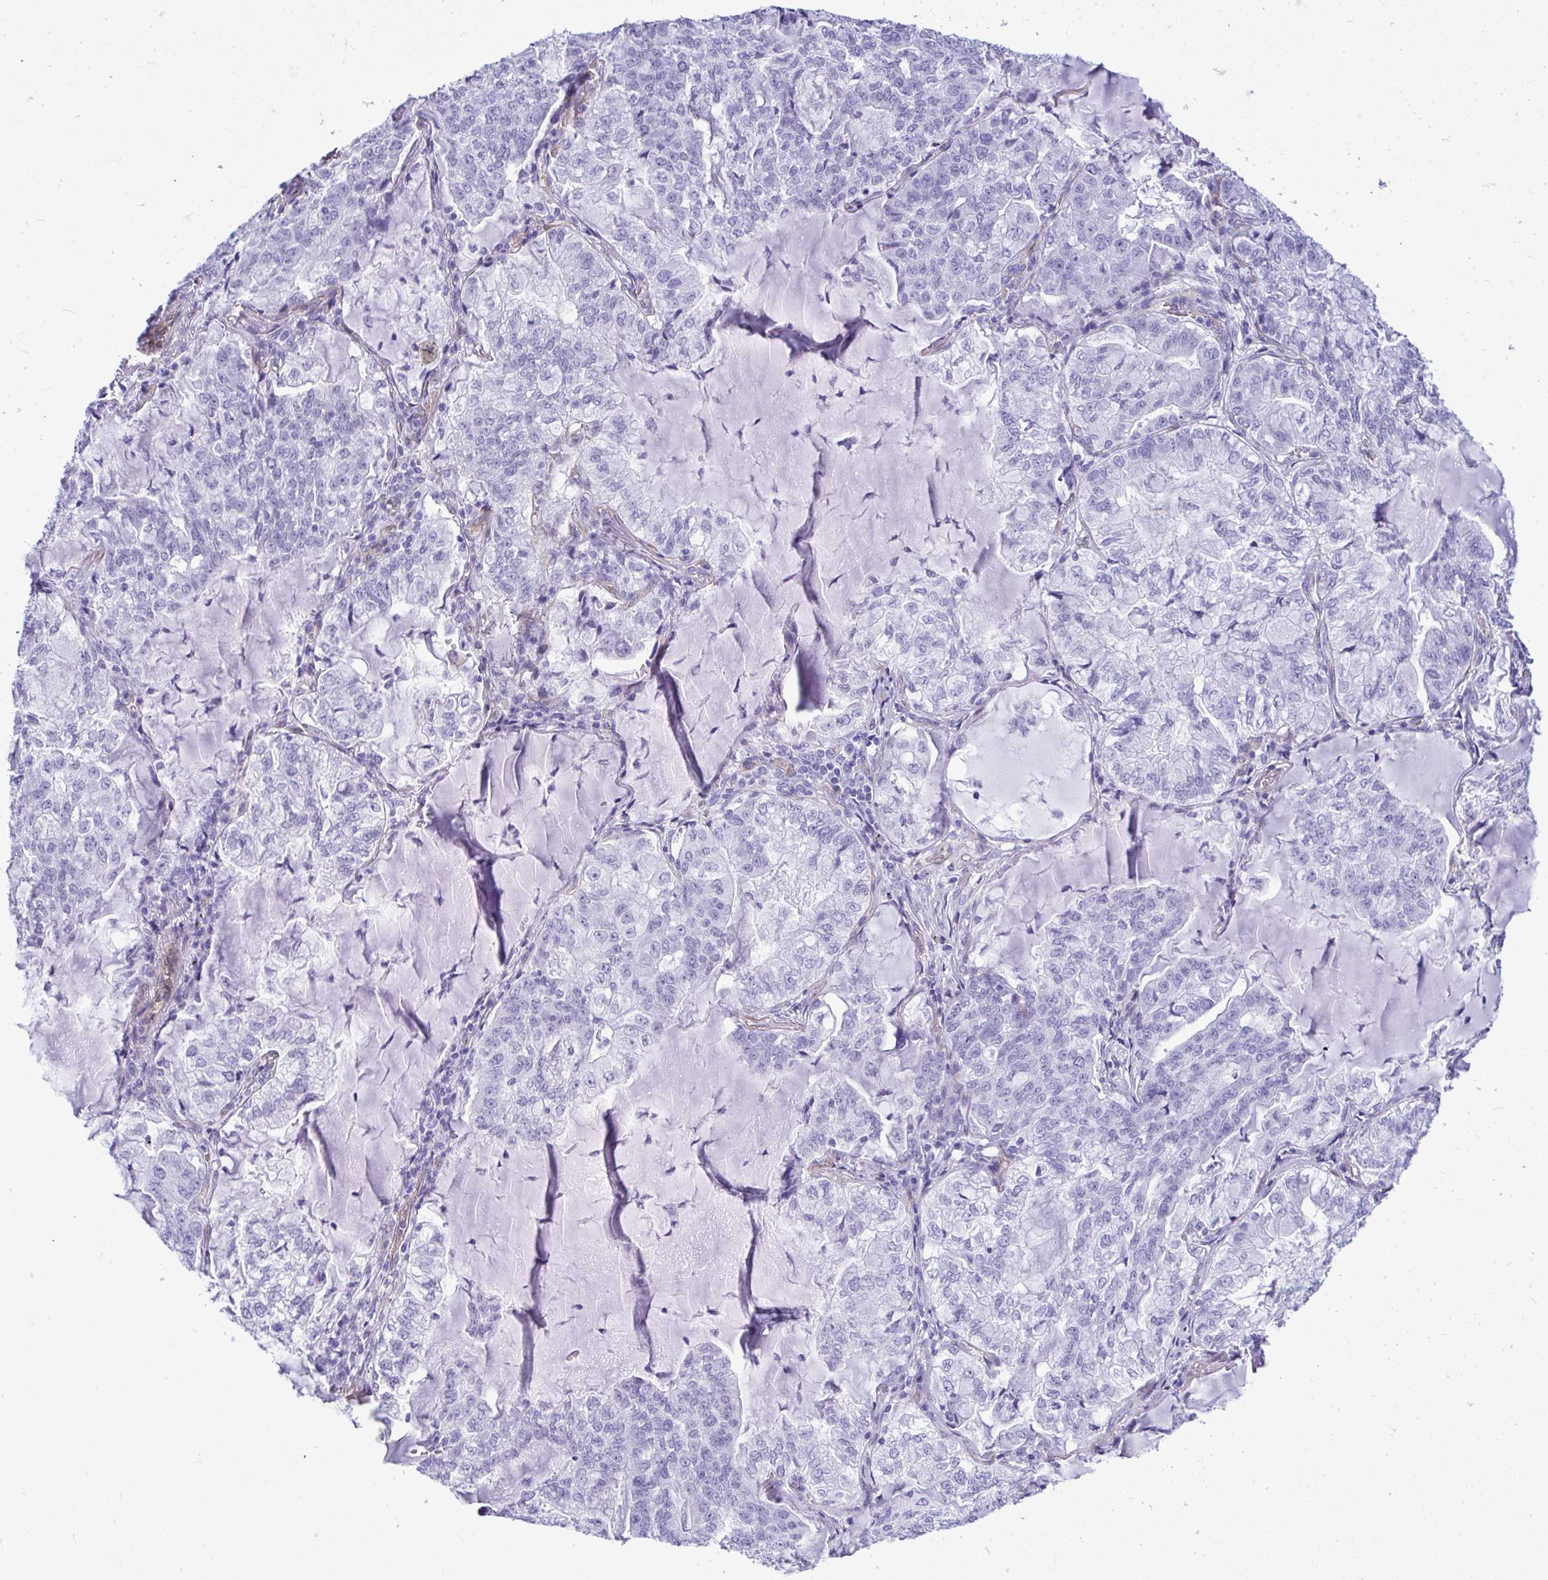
{"staining": {"intensity": "negative", "quantity": "none", "location": "none"}, "tissue": "lung cancer", "cell_type": "Tumor cells", "image_type": "cancer", "snomed": [{"axis": "morphology", "description": "Adenocarcinoma, NOS"}, {"axis": "topography", "description": "Lymph node"}, {"axis": "topography", "description": "Lung"}], "caption": "This is an immunohistochemistry micrograph of human lung cancer. There is no positivity in tumor cells.", "gene": "LIMS2", "patient": {"sex": "male", "age": 66}}